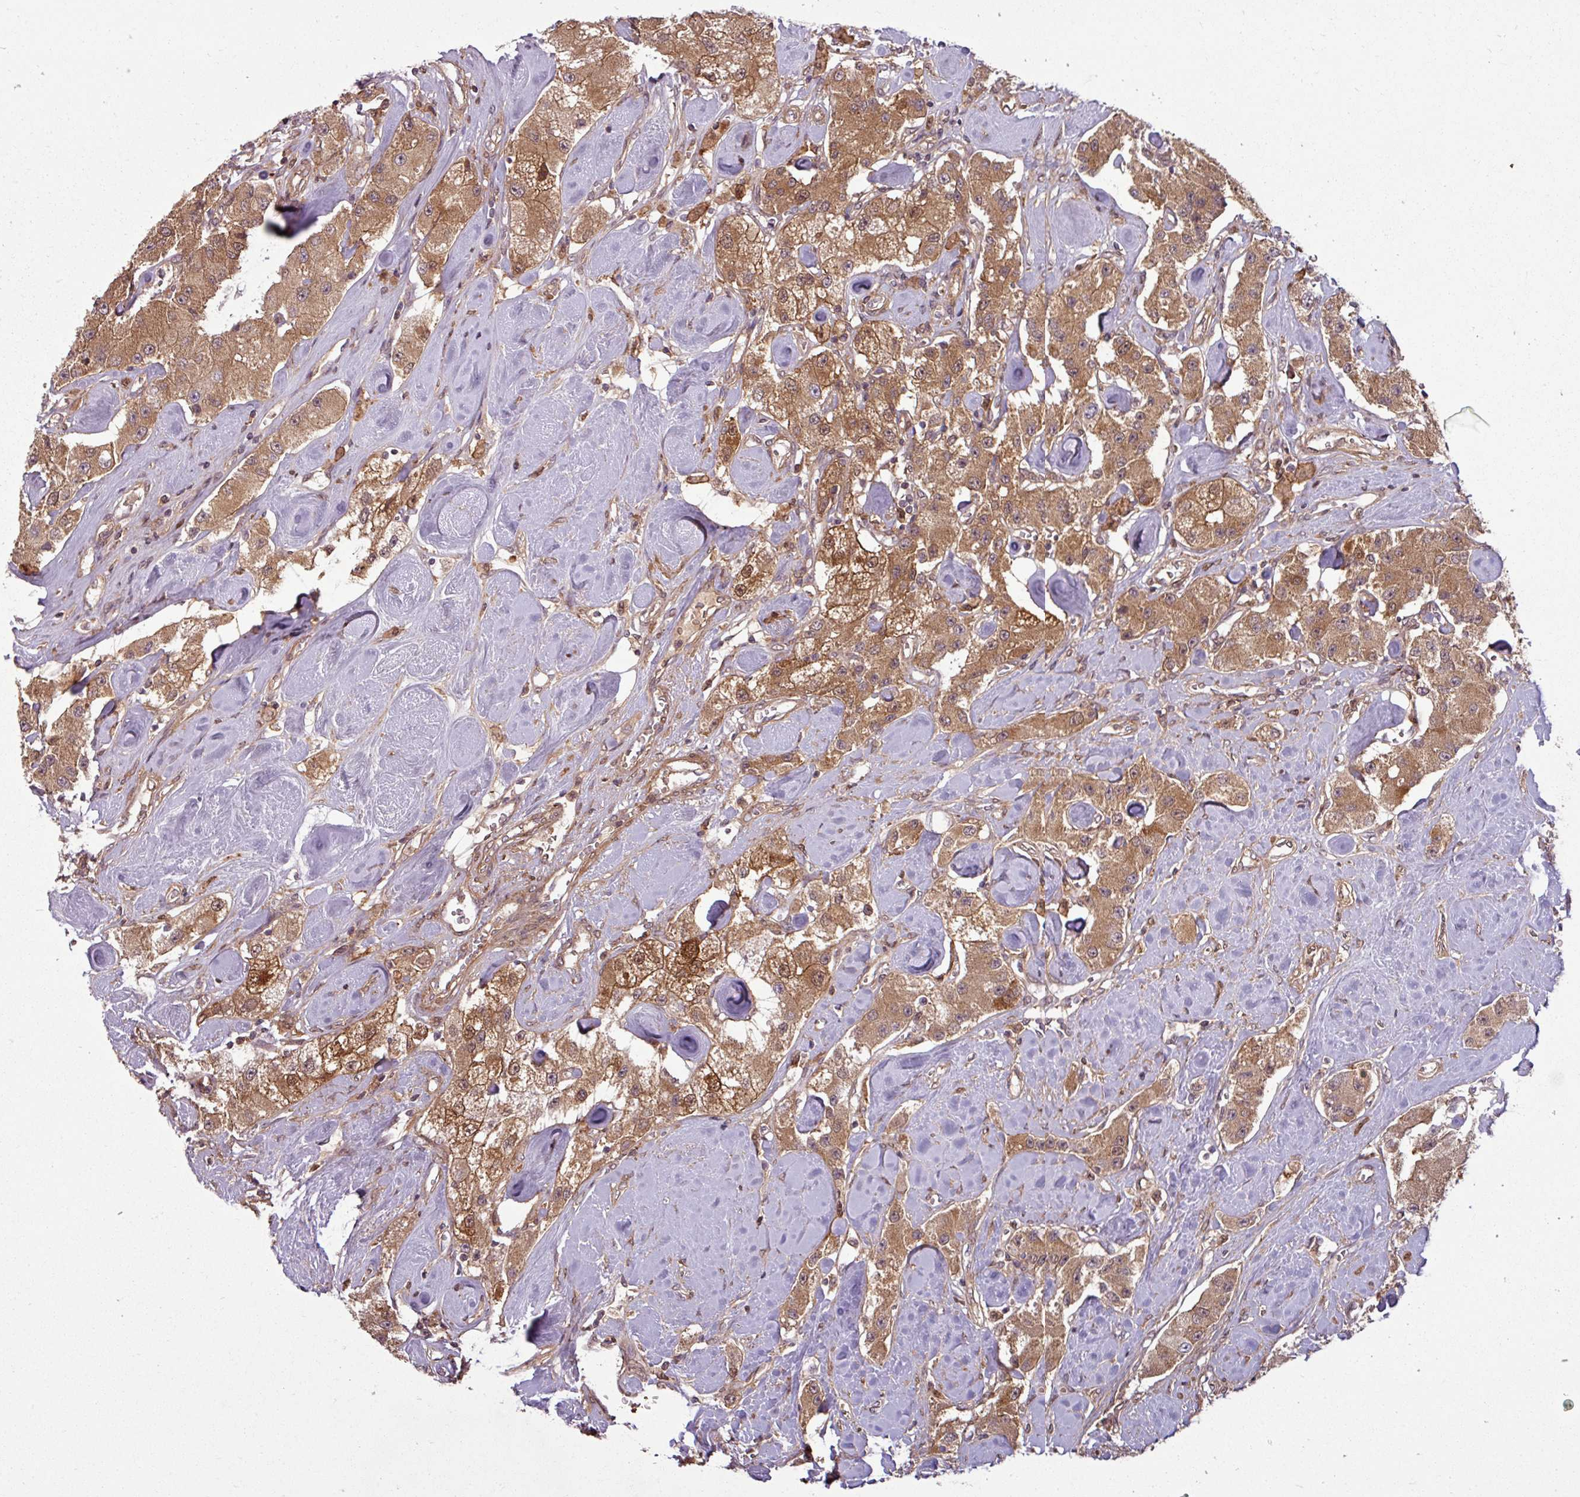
{"staining": {"intensity": "moderate", "quantity": ">75%", "location": "cytoplasmic/membranous"}, "tissue": "carcinoid", "cell_type": "Tumor cells", "image_type": "cancer", "snomed": [{"axis": "morphology", "description": "Carcinoid, malignant, NOS"}, {"axis": "topography", "description": "Pancreas"}], "caption": "Carcinoid tissue exhibits moderate cytoplasmic/membranous expression in about >75% of tumor cells", "gene": "SH3BGRL", "patient": {"sex": "male", "age": 41}}